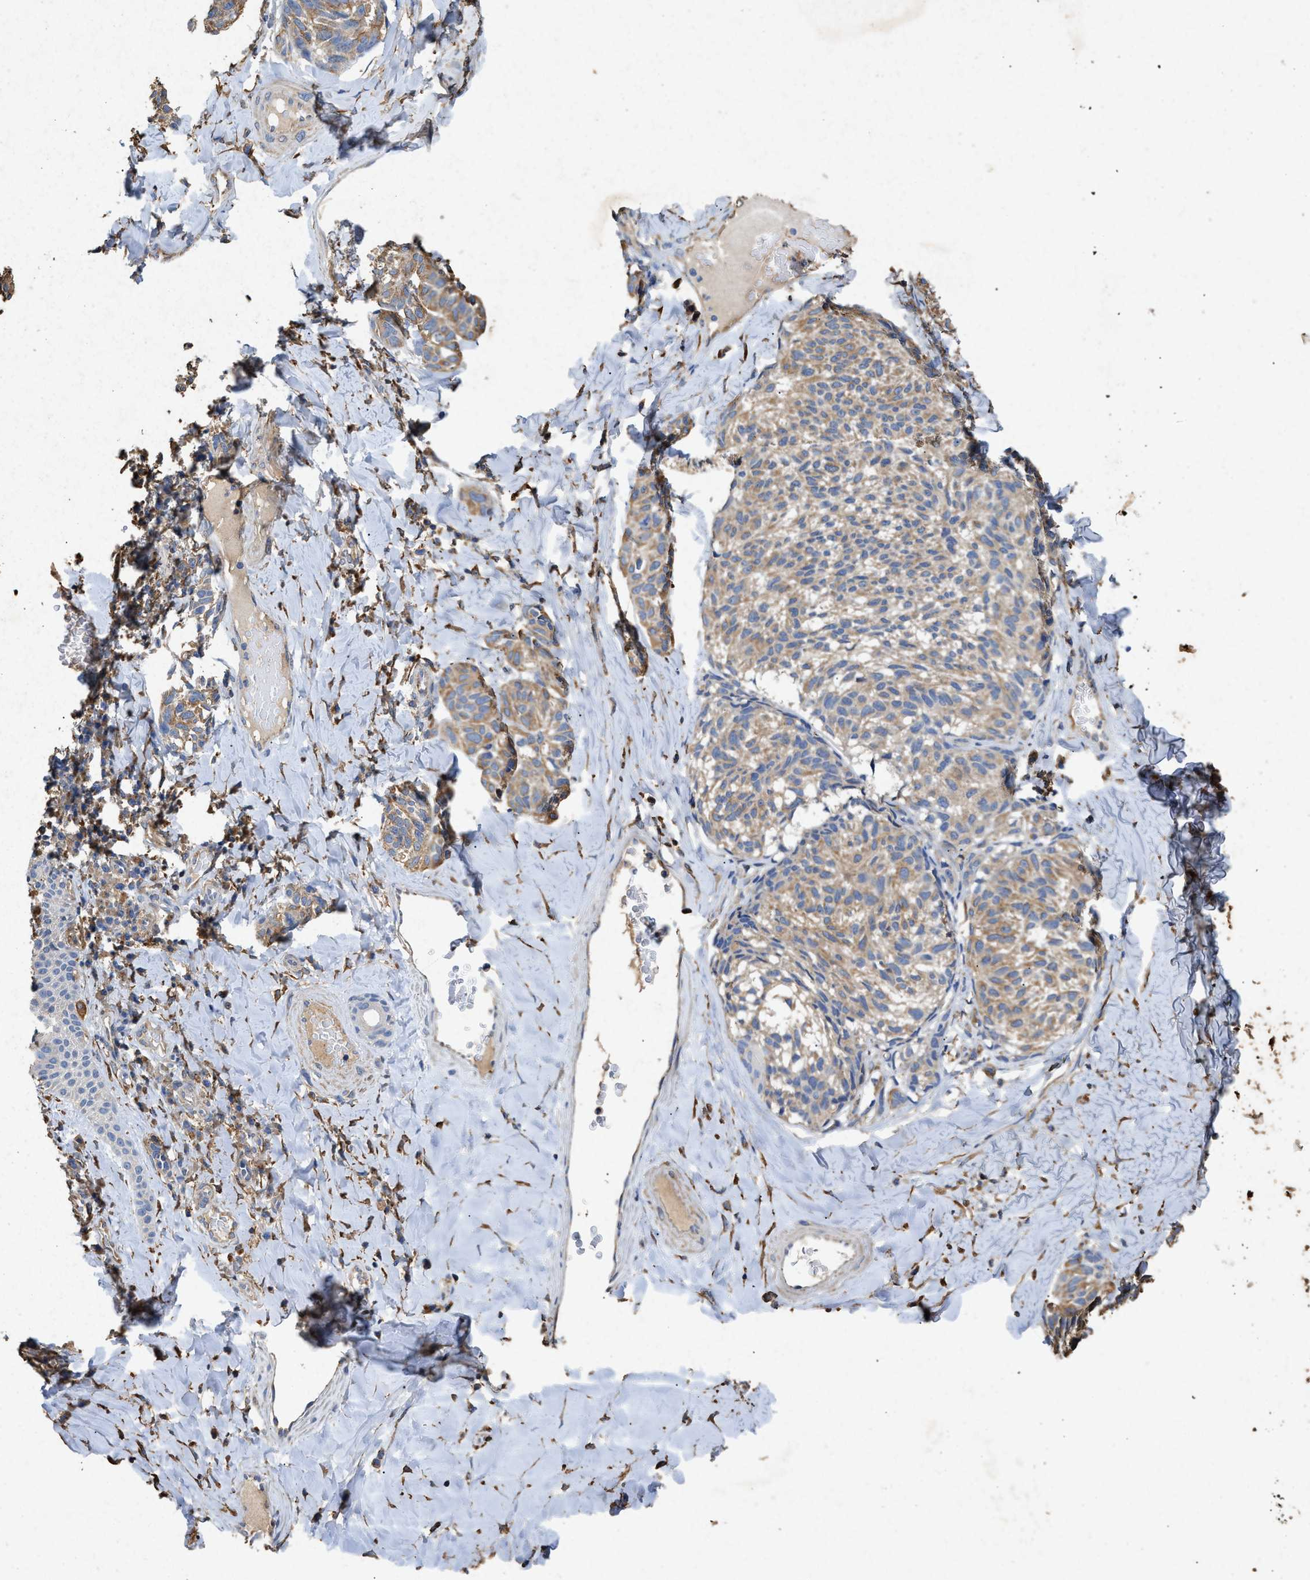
{"staining": {"intensity": "weak", "quantity": ">75%", "location": "cytoplasmic/membranous"}, "tissue": "melanoma", "cell_type": "Tumor cells", "image_type": "cancer", "snomed": [{"axis": "morphology", "description": "Malignant melanoma, NOS"}, {"axis": "topography", "description": "Skin"}], "caption": "Weak cytoplasmic/membranous staining is appreciated in about >75% of tumor cells in malignant melanoma. (Stains: DAB in brown, nuclei in blue, Microscopy: brightfield microscopy at high magnification).", "gene": "CDK15", "patient": {"sex": "female", "age": 73}}